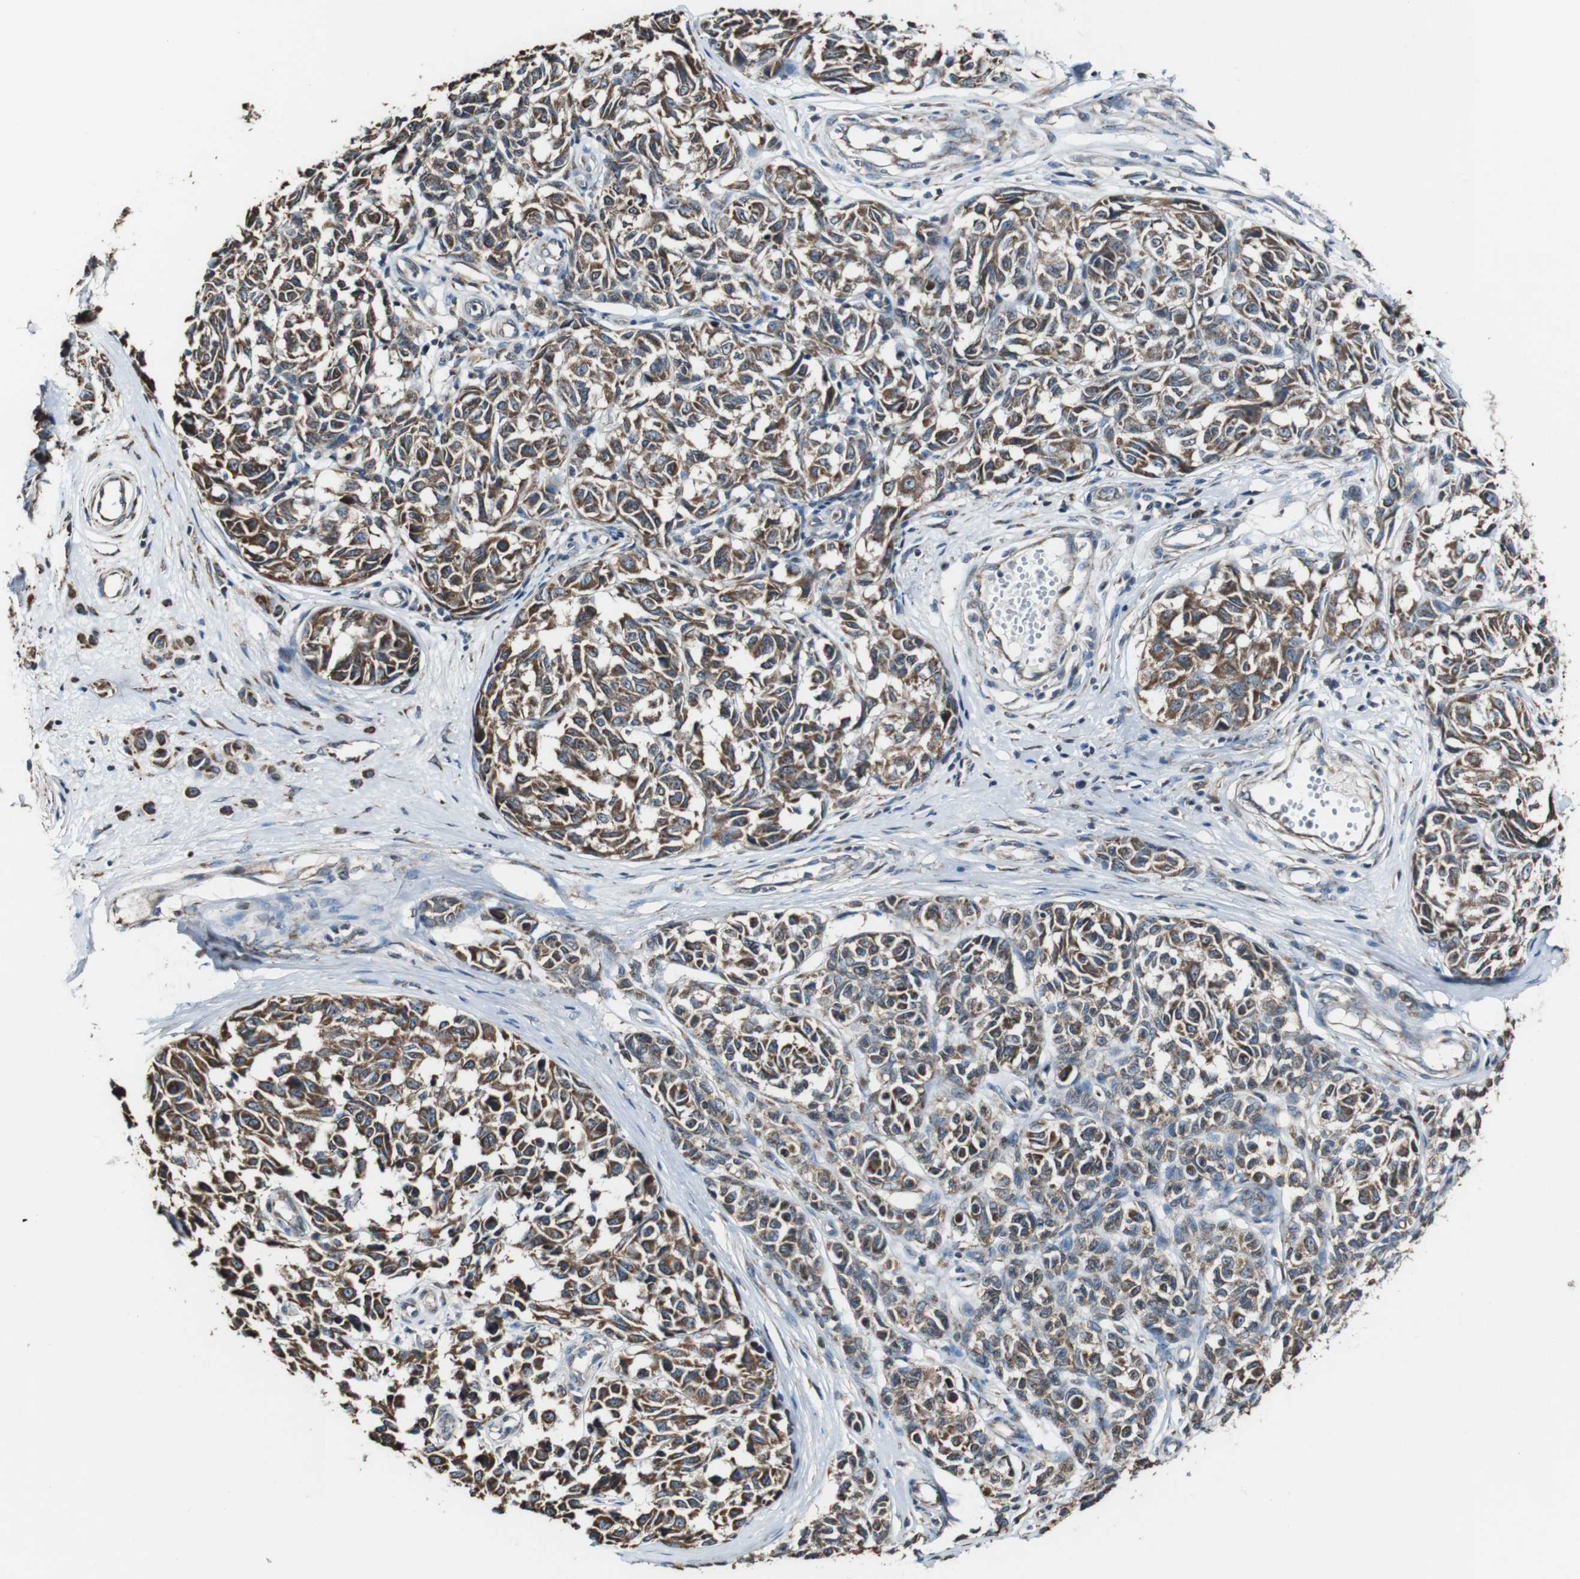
{"staining": {"intensity": "moderate", "quantity": ">75%", "location": "cytoplasmic/membranous"}, "tissue": "melanoma", "cell_type": "Tumor cells", "image_type": "cancer", "snomed": [{"axis": "morphology", "description": "Malignant melanoma, NOS"}, {"axis": "topography", "description": "Skin"}], "caption": "Melanoma tissue displays moderate cytoplasmic/membranous expression in approximately >75% of tumor cells, visualized by immunohistochemistry.", "gene": "CISD2", "patient": {"sex": "female", "age": 64}}